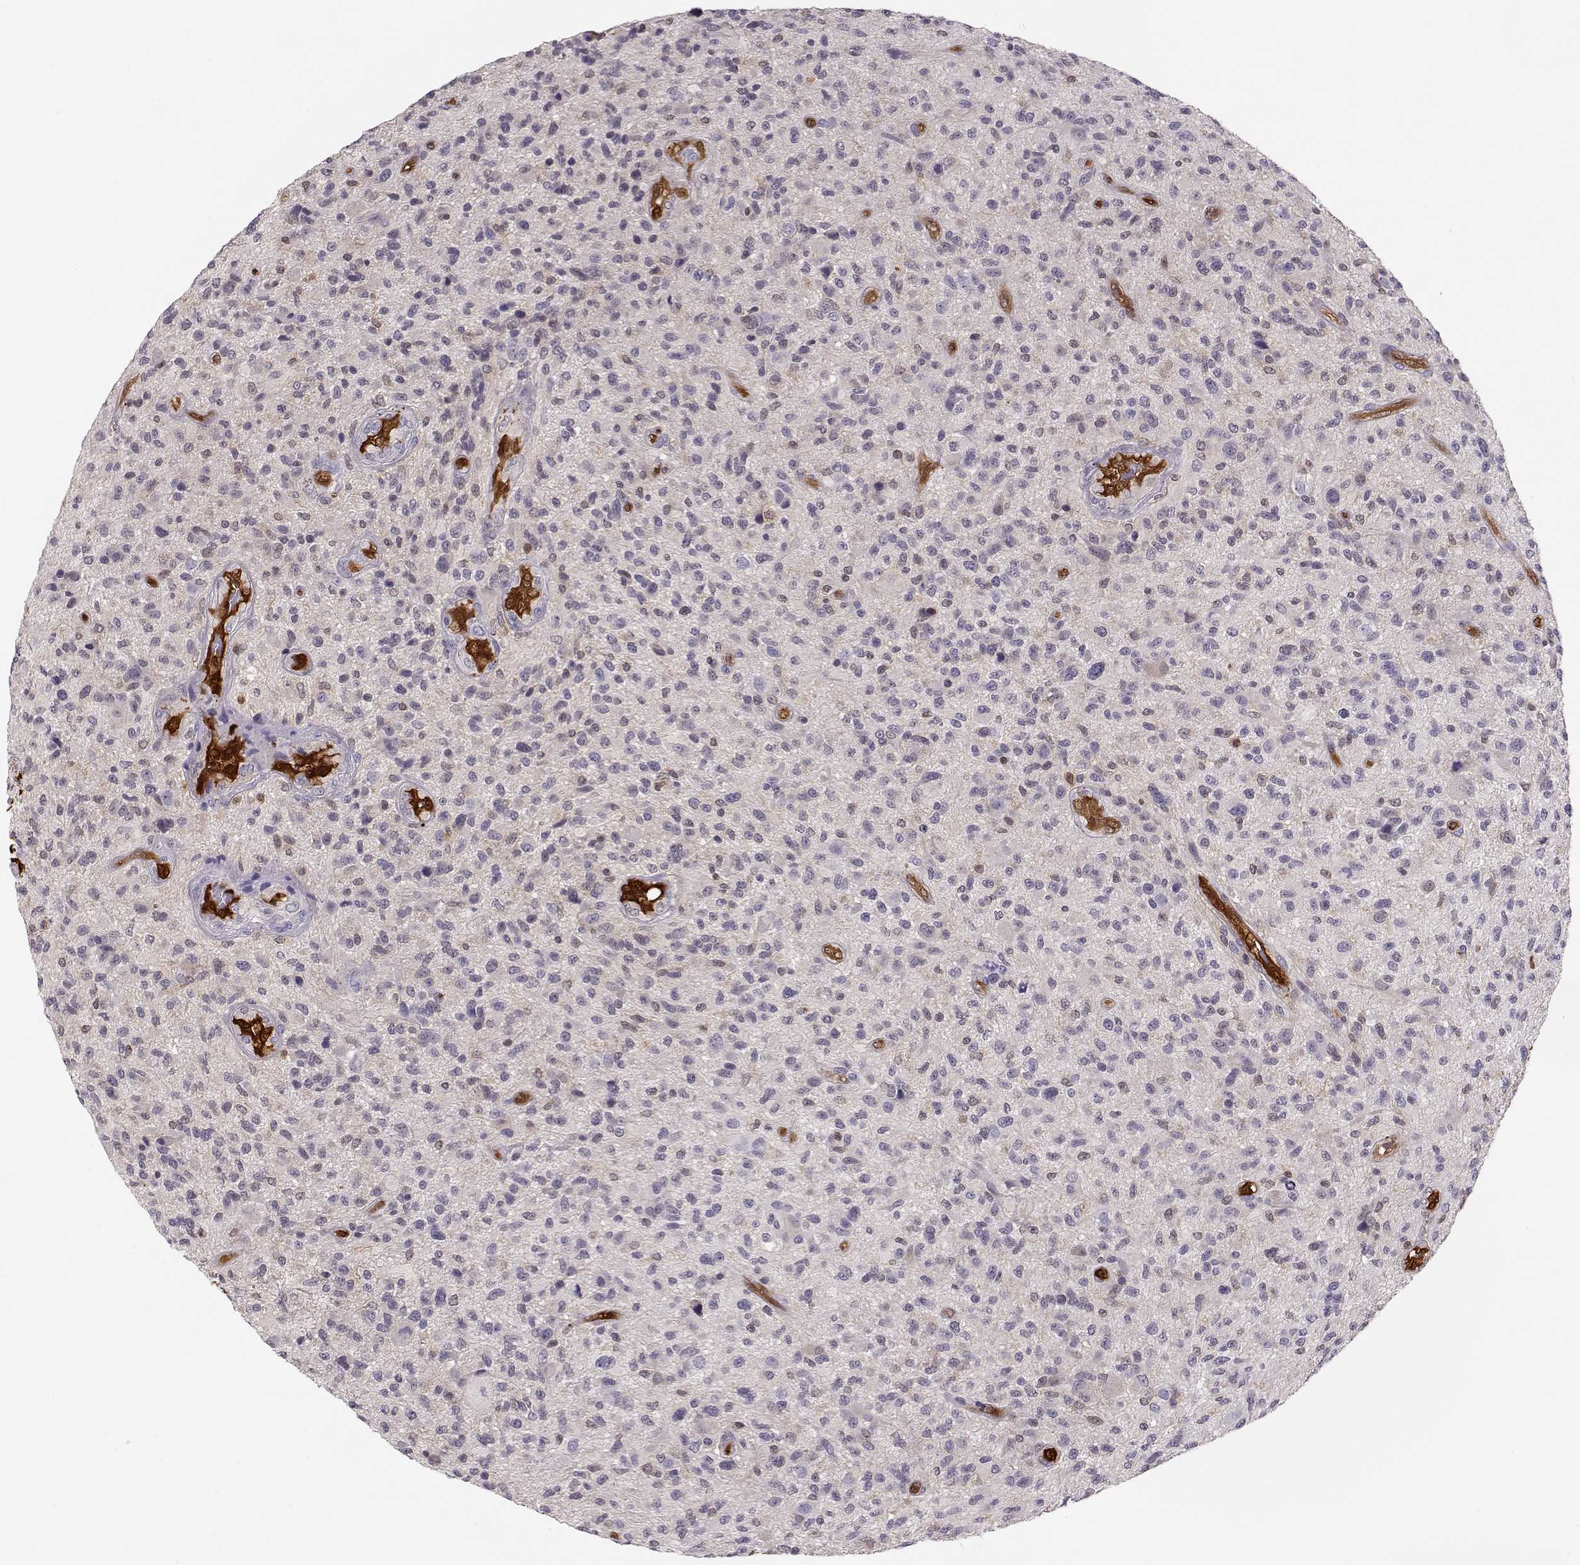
{"staining": {"intensity": "negative", "quantity": "none", "location": "none"}, "tissue": "glioma", "cell_type": "Tumor cells", "image_type": "cancer", "snomed": [{"axis": "morphology", "description": "Glioma, malignant, High grade"}, {"axis": "topography", "description": "Brain"}], "caption": "This is an immunohistochemistry (IHC) histopathology image of human glioma. There is no positivity in tumor cells.", "gene": "PNP", "patient": {"sex": "male", "age": 47}}